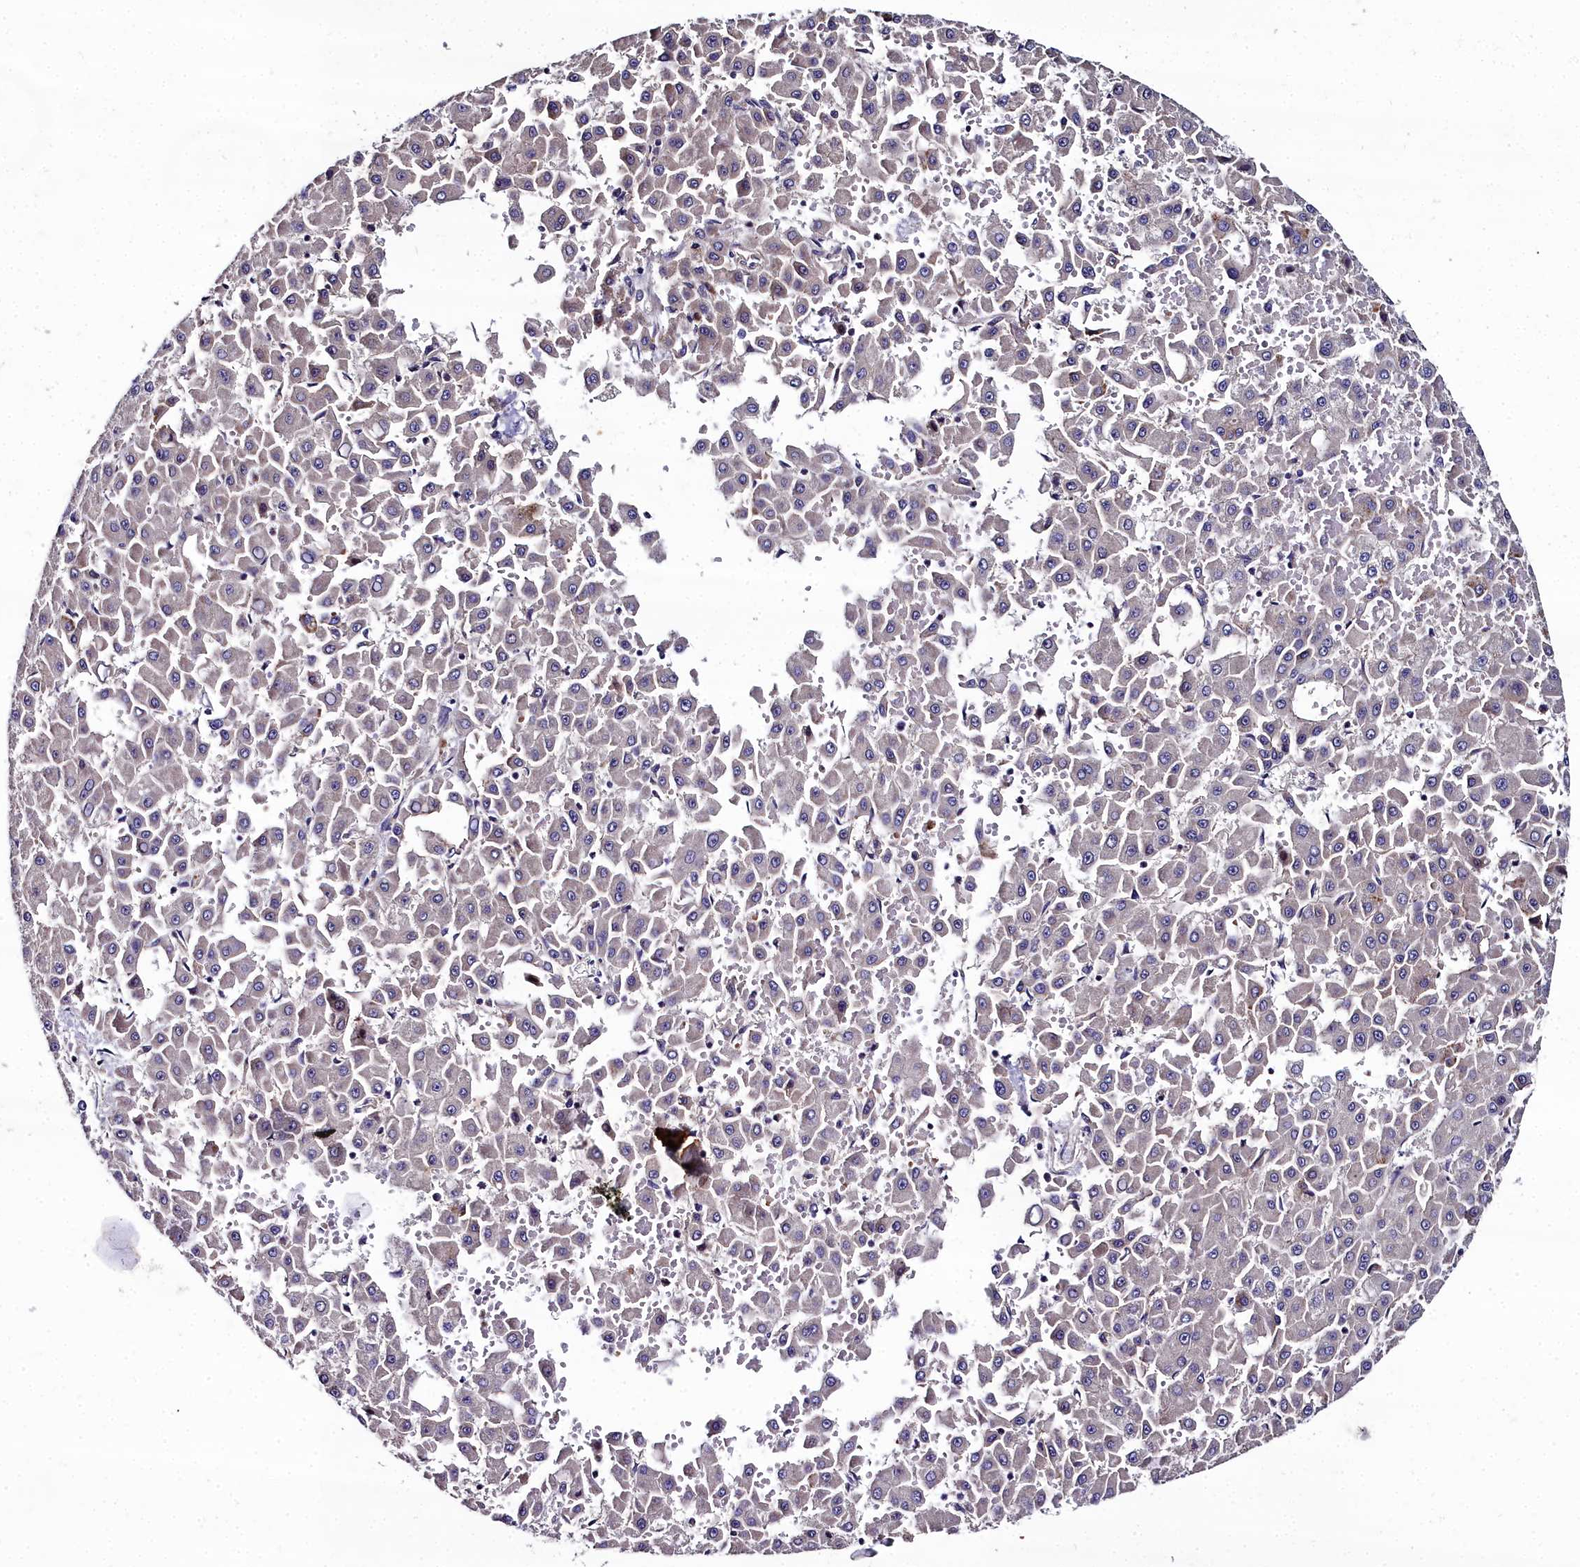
{"staining": {"intensity": "negative", "quantity": "none", "location": "none"}, "tissue": "liver cancer", "cell_type": "Tumor cells", "image_type": "cancer", "snomed": [{"axis": "morphology", "description": "Carcinoma, Hepatocellular, NOS"}, {"axis": "topography", "description": "Liver"}], "caption": "Image shows no significant protein positivity in tumor cells of hepatocellular carcinoma (liver). (DAB IHC visualized using brightfield microscopy, high magnification).", "gene": "NT5M", "patient": {"sex": "male", "age": 47}}